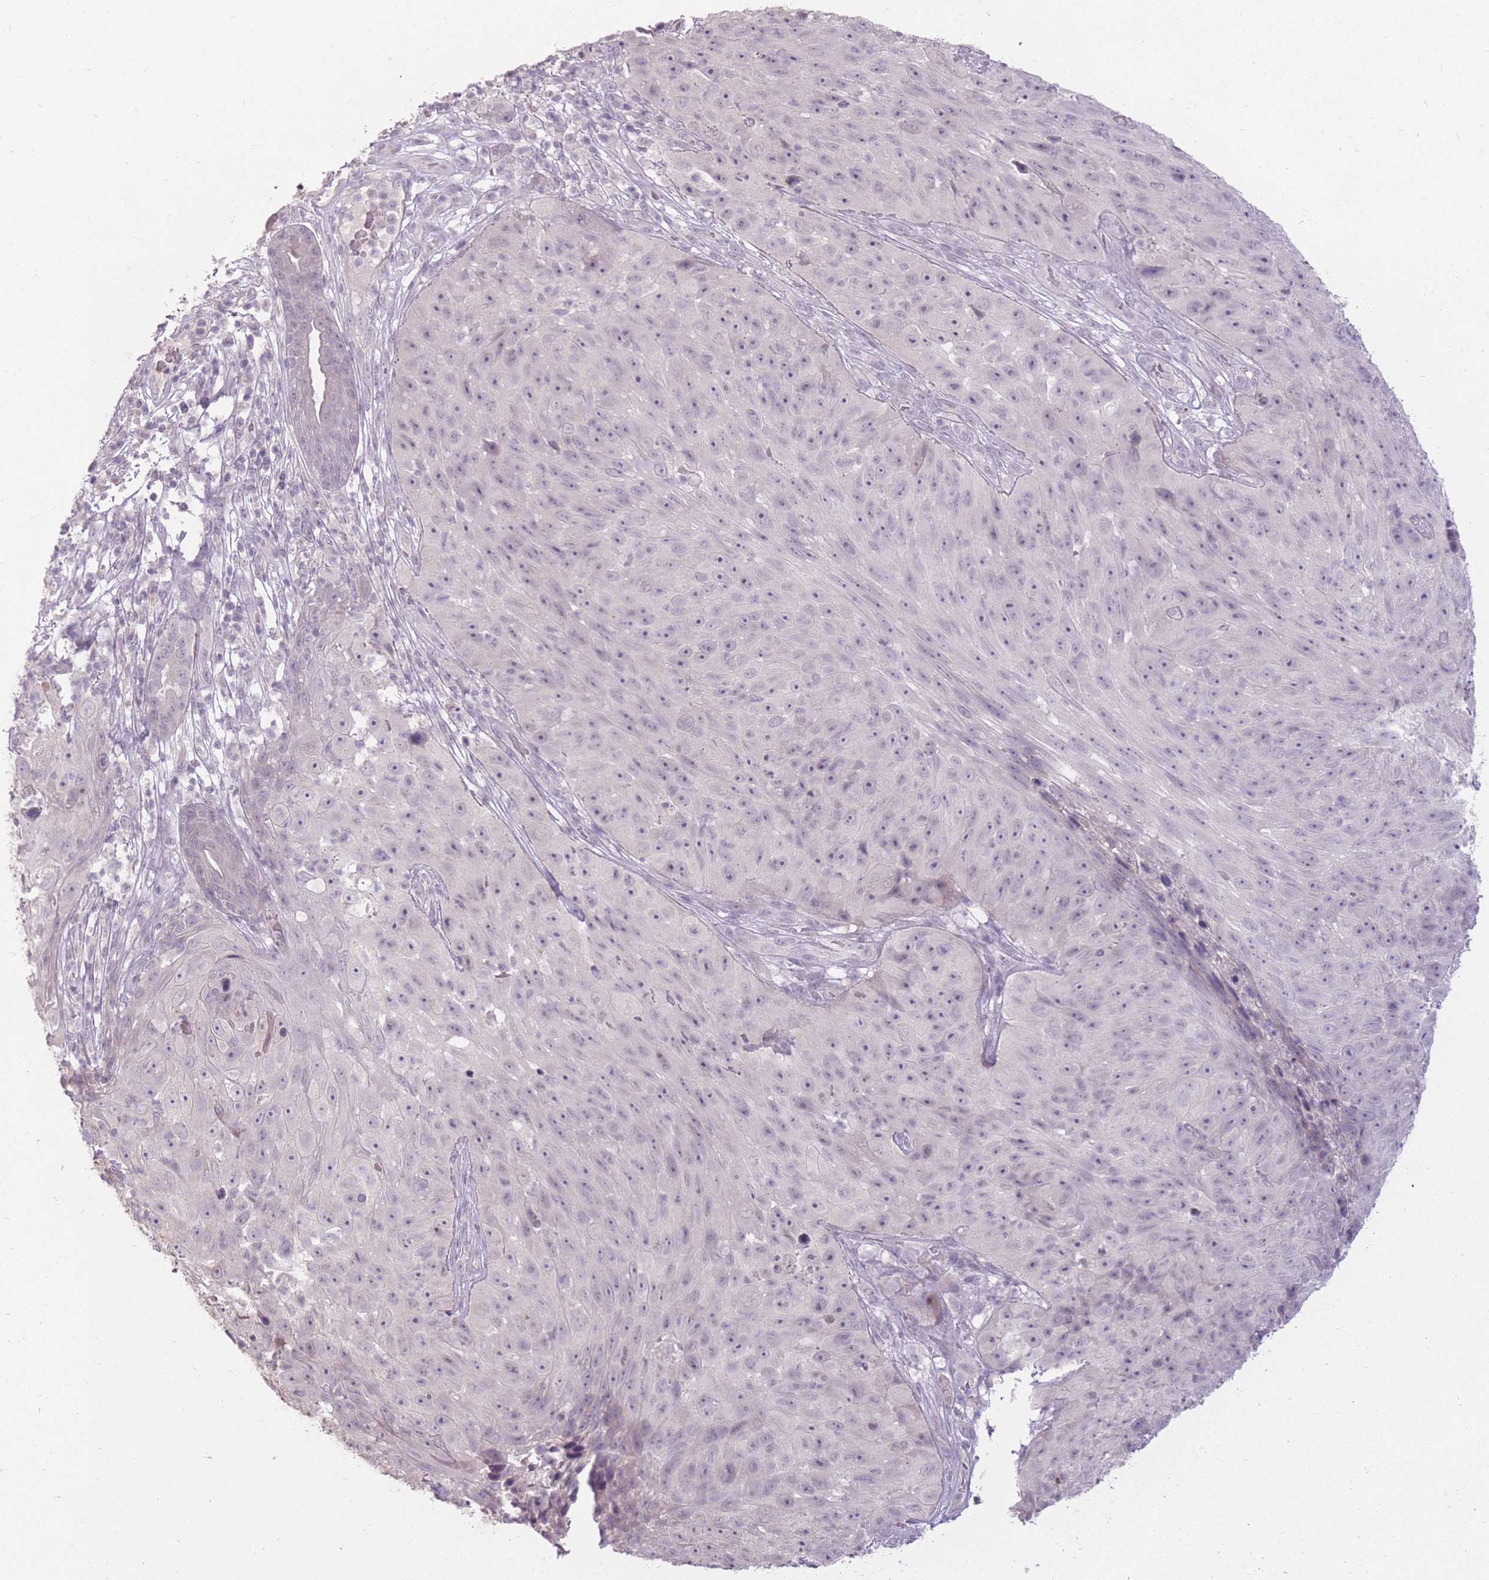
{"staining": {"intensity": "negative", "quantity": "none", "location": "none"}, "tissue": "skin cancer", "cell_type": "Tumor cells", "image_type": "cancer", "snomed": [{"axis": "morphology", "description": "Squamous cell carcinoma, NOS"}, {"axis": "topography", "description": "Skin"}], "caption": "IHC micrograph of skin cancer (squamous cell carcinoma) stained for a protein (brown), which reveals no positivity in tumor cells.", "gene": "ZBTB24", "patient": {"sex": "female", "age": 87}}